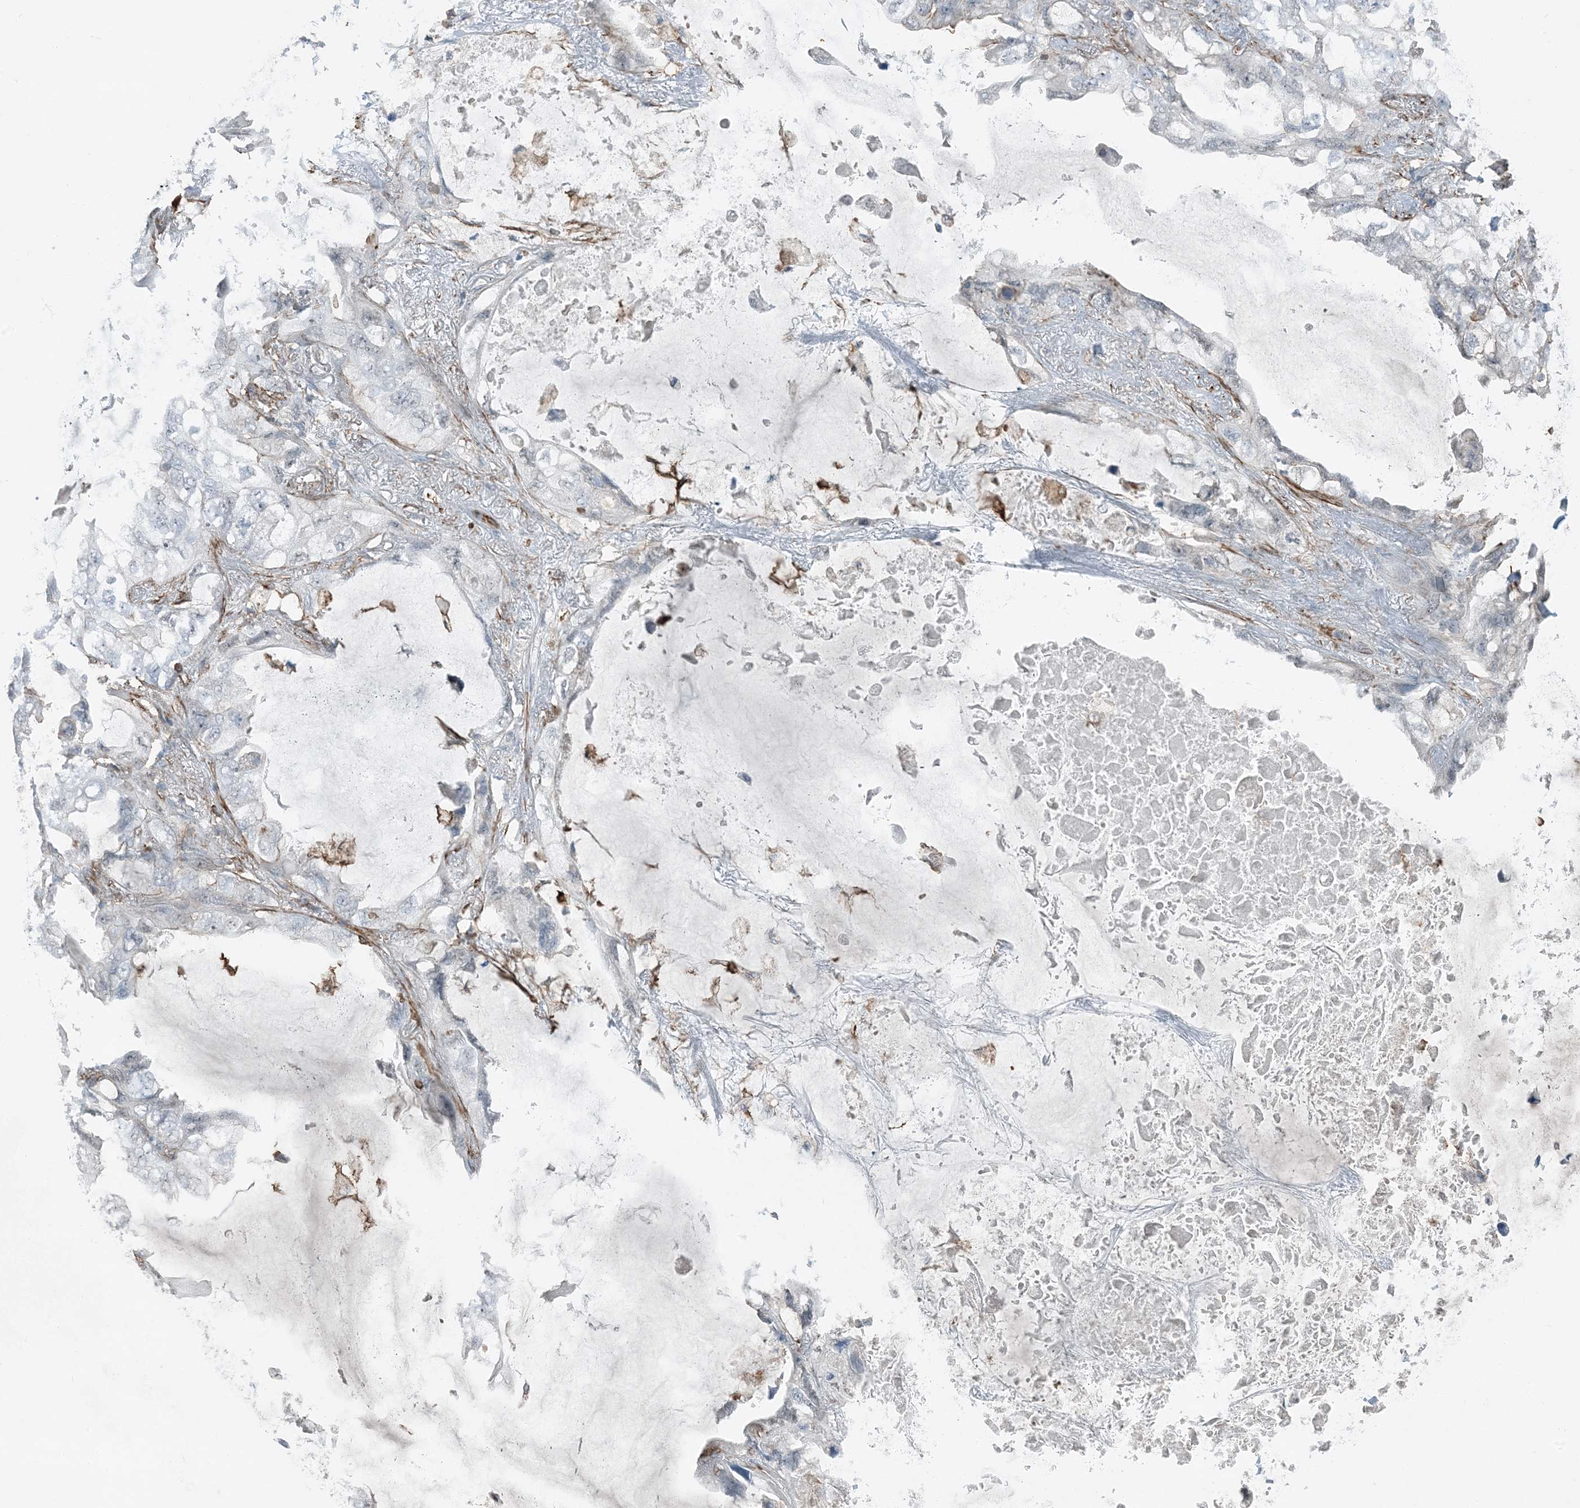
{"staining": {"intensity": "negative", "quantity": "none", "location": "none"}, "tissue": "lung cancer", "cell_type": "Tumor cells", "image_type": "cancer", "snomed": [{"axis": "morphology", "description": "Squamous cell carcinoma, NOS"}, {"axis": "topography", "description": "Lung"}], "caption": "Immunohistochemical staining of lung squamous cell carcinoma shows no significant expression in tumor cells.", "gene": "APOBEC3C", "patient": {"sex": "female", "age": 73}}